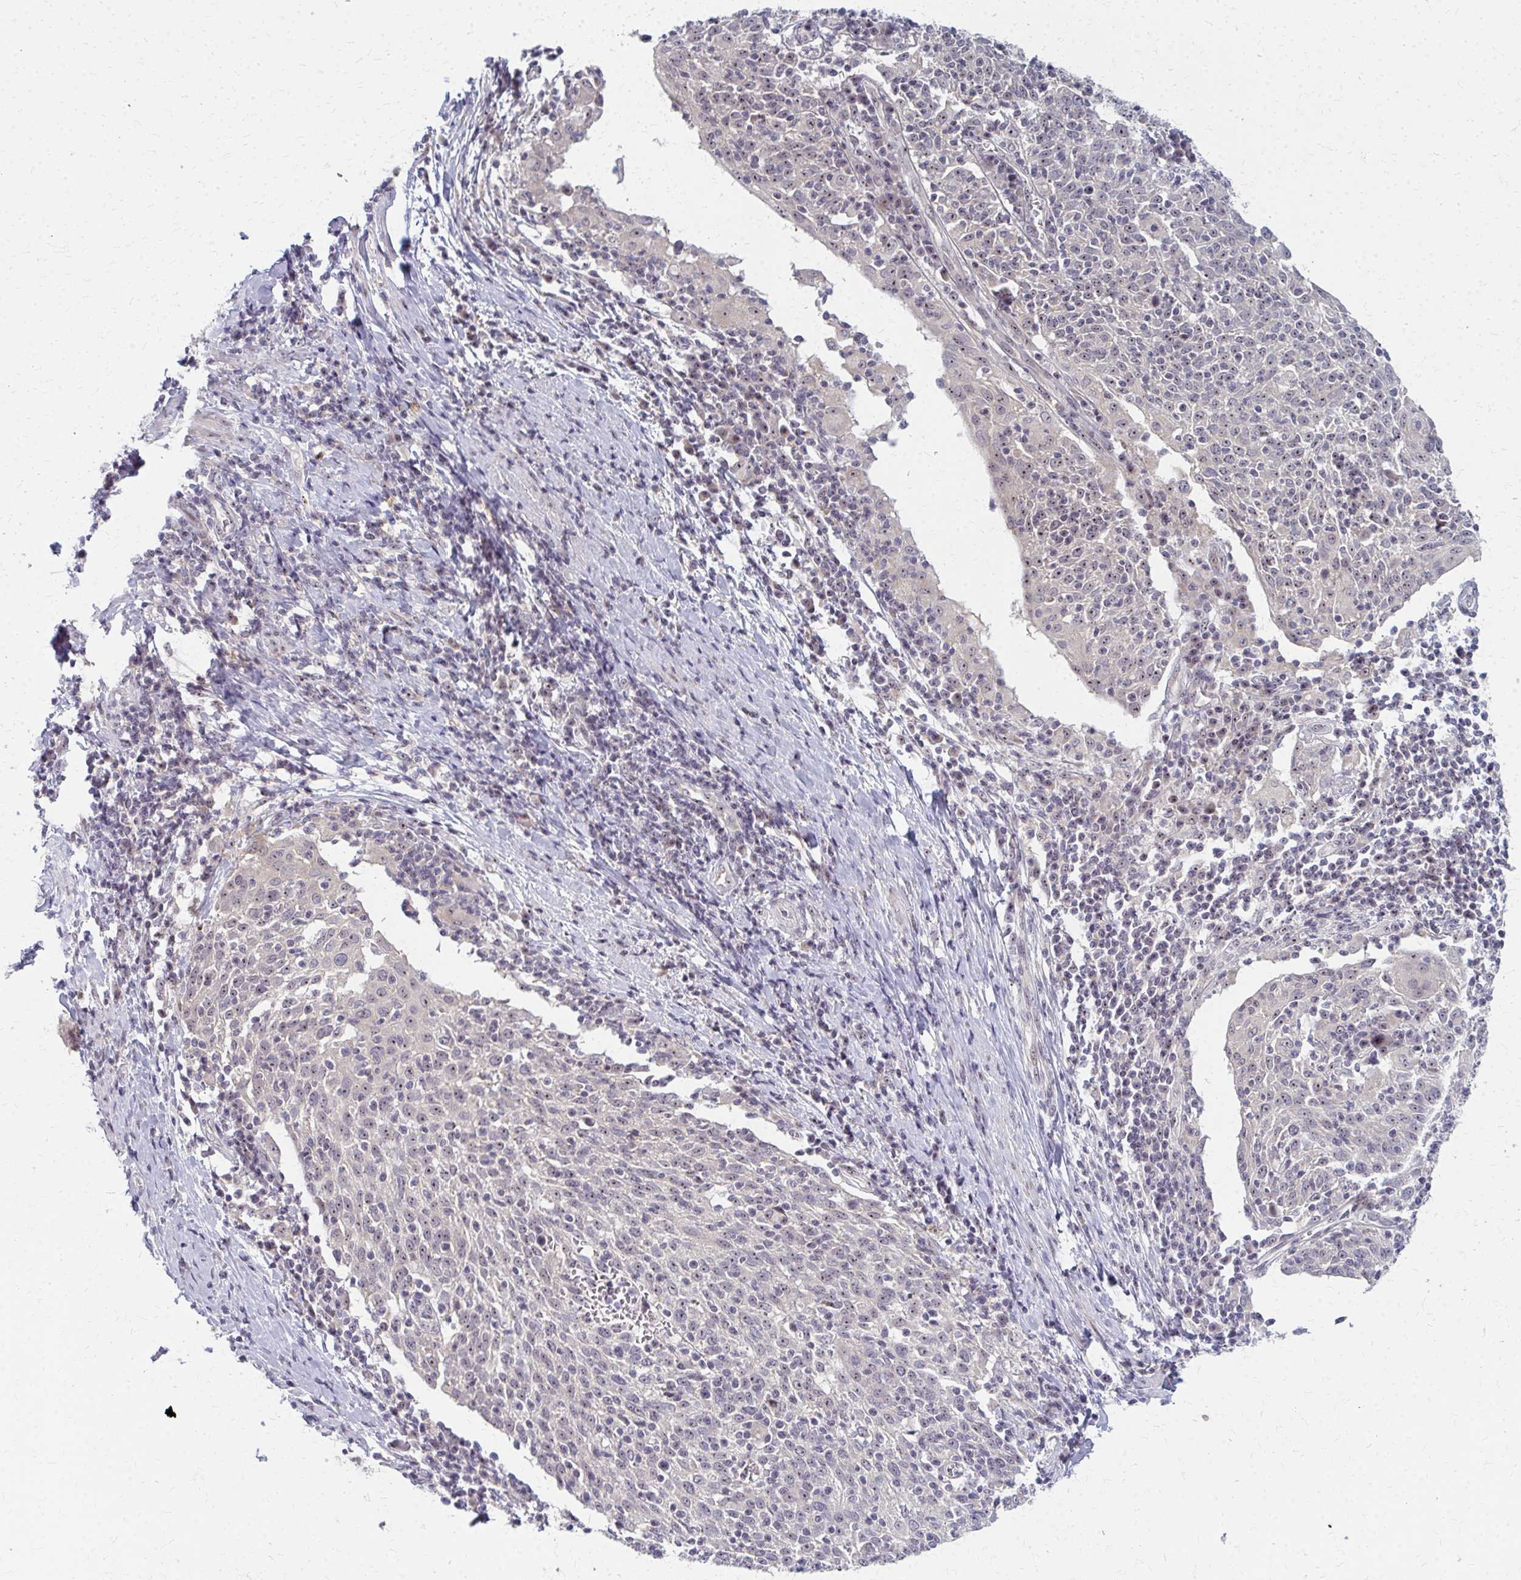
{"staining": {"intensity": "weak", "quantity": "<25%", "location": "nuclear"}, "tissue": "cervical cancer", "cell_type": "Tumor cells", "image_type": "cancer", "snomed": [{"axis": "morphology", "description": "Squamous cell carcinoma, NOS"}, {"axis": "topography", "description": "Cervix"}], "caption": "Cervical cancer (squamous cell carcinoma) was stained to show a protein in brown. There is no significant expression in tumor cells.", "gene": "NUDT16", "patient": {"sex": "female", "age": 52}}